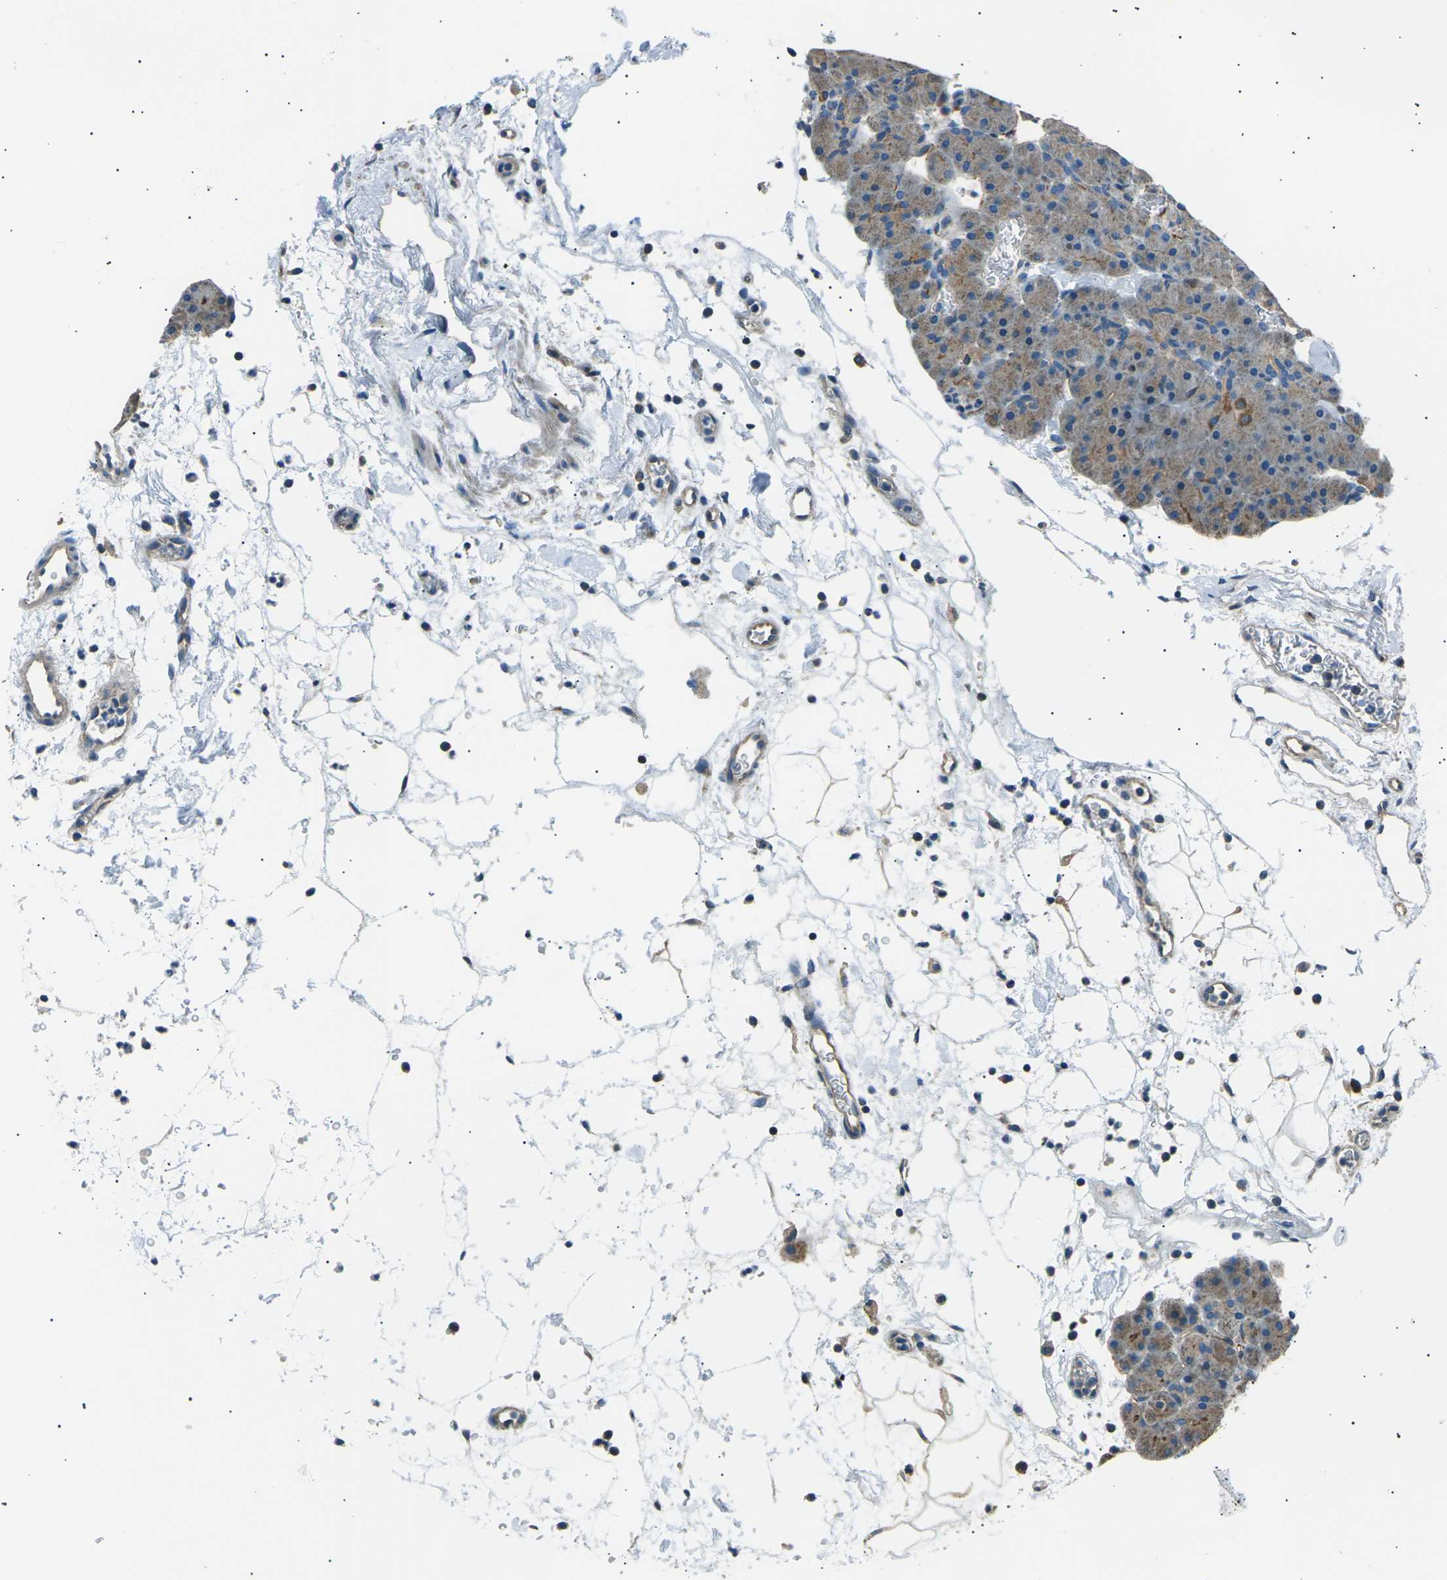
{"staining": {"intensity": "weak", "quantity": "<25%", "location": "cytoplasmic/membranous"}, "tissue": "pancreas", "cell_type": "Exocrine glandular cells", "image_type": "normal", "snomed": [{"axis": "morphology", "description": "Normal tissue, NOS"}, {"axis": "topography", "description": "Pancreas"}], "caption": "Immunohistochemistry (IHC) of unremarkable human pancreas exhibits no positivity in exocrine glandular cells.", "gene": "SLK", "patient": {"sex": "male", "age": 66}}